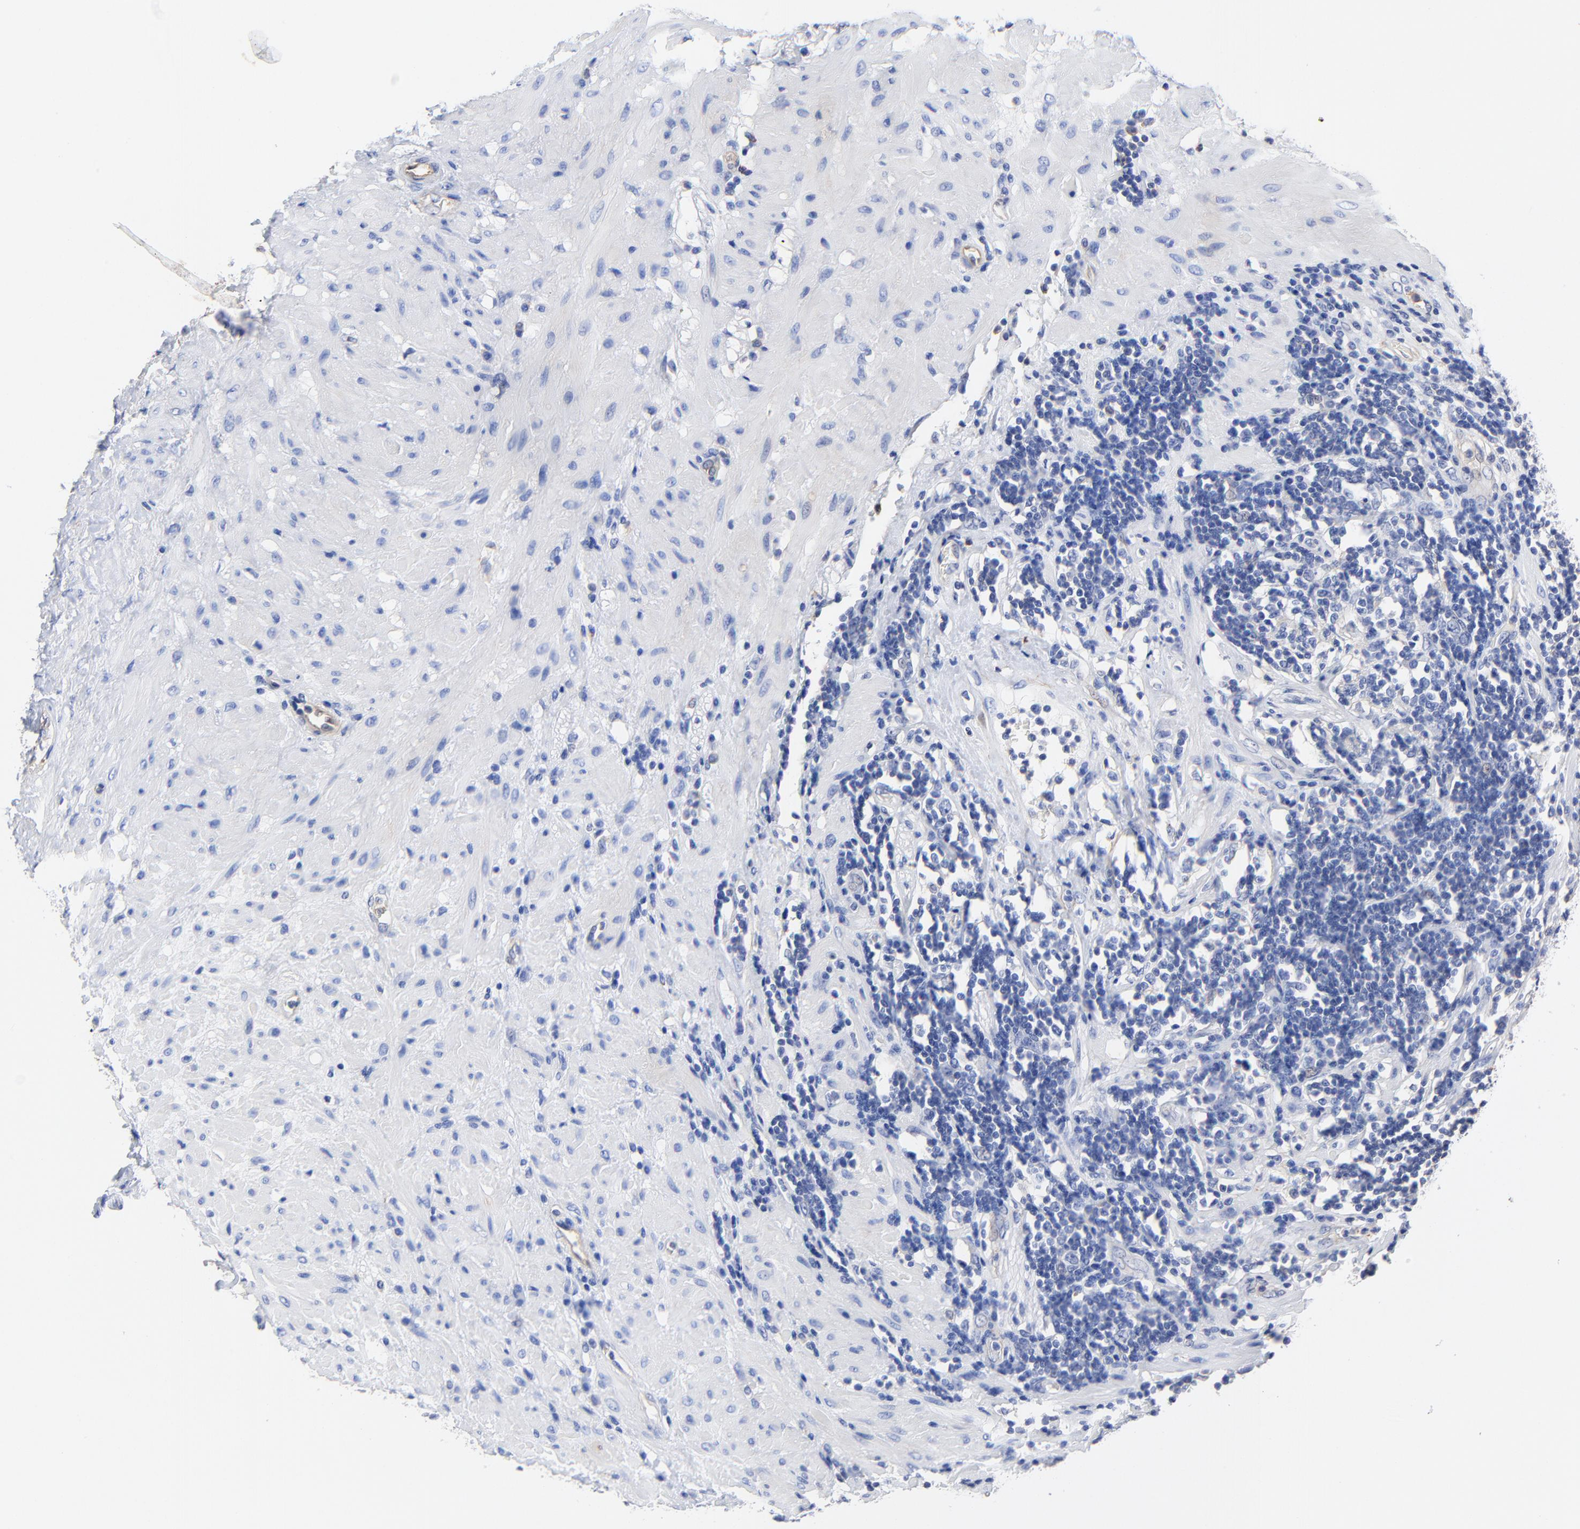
{"staining": {"intensity": "negative", "quantity": "none", "location": "none"}, "tissue": "seminal vesicle", "cell_type": "Glandular cells", "image_type": "normal", "snomed": [{"axis": "morphology", "description": "Normal tissue, NOS"}, {"axis": "topography", "description": "Seminal veicle"}], "caption": "DAB immunohistochemical staining of normal seminal vesicle reveals no significant staining in glandular cells. (DAB immunohistochemistry with hematoxylin counter stain).", "gene": "TAGLN2", "patient": {"sex": "male", "age": 61}}